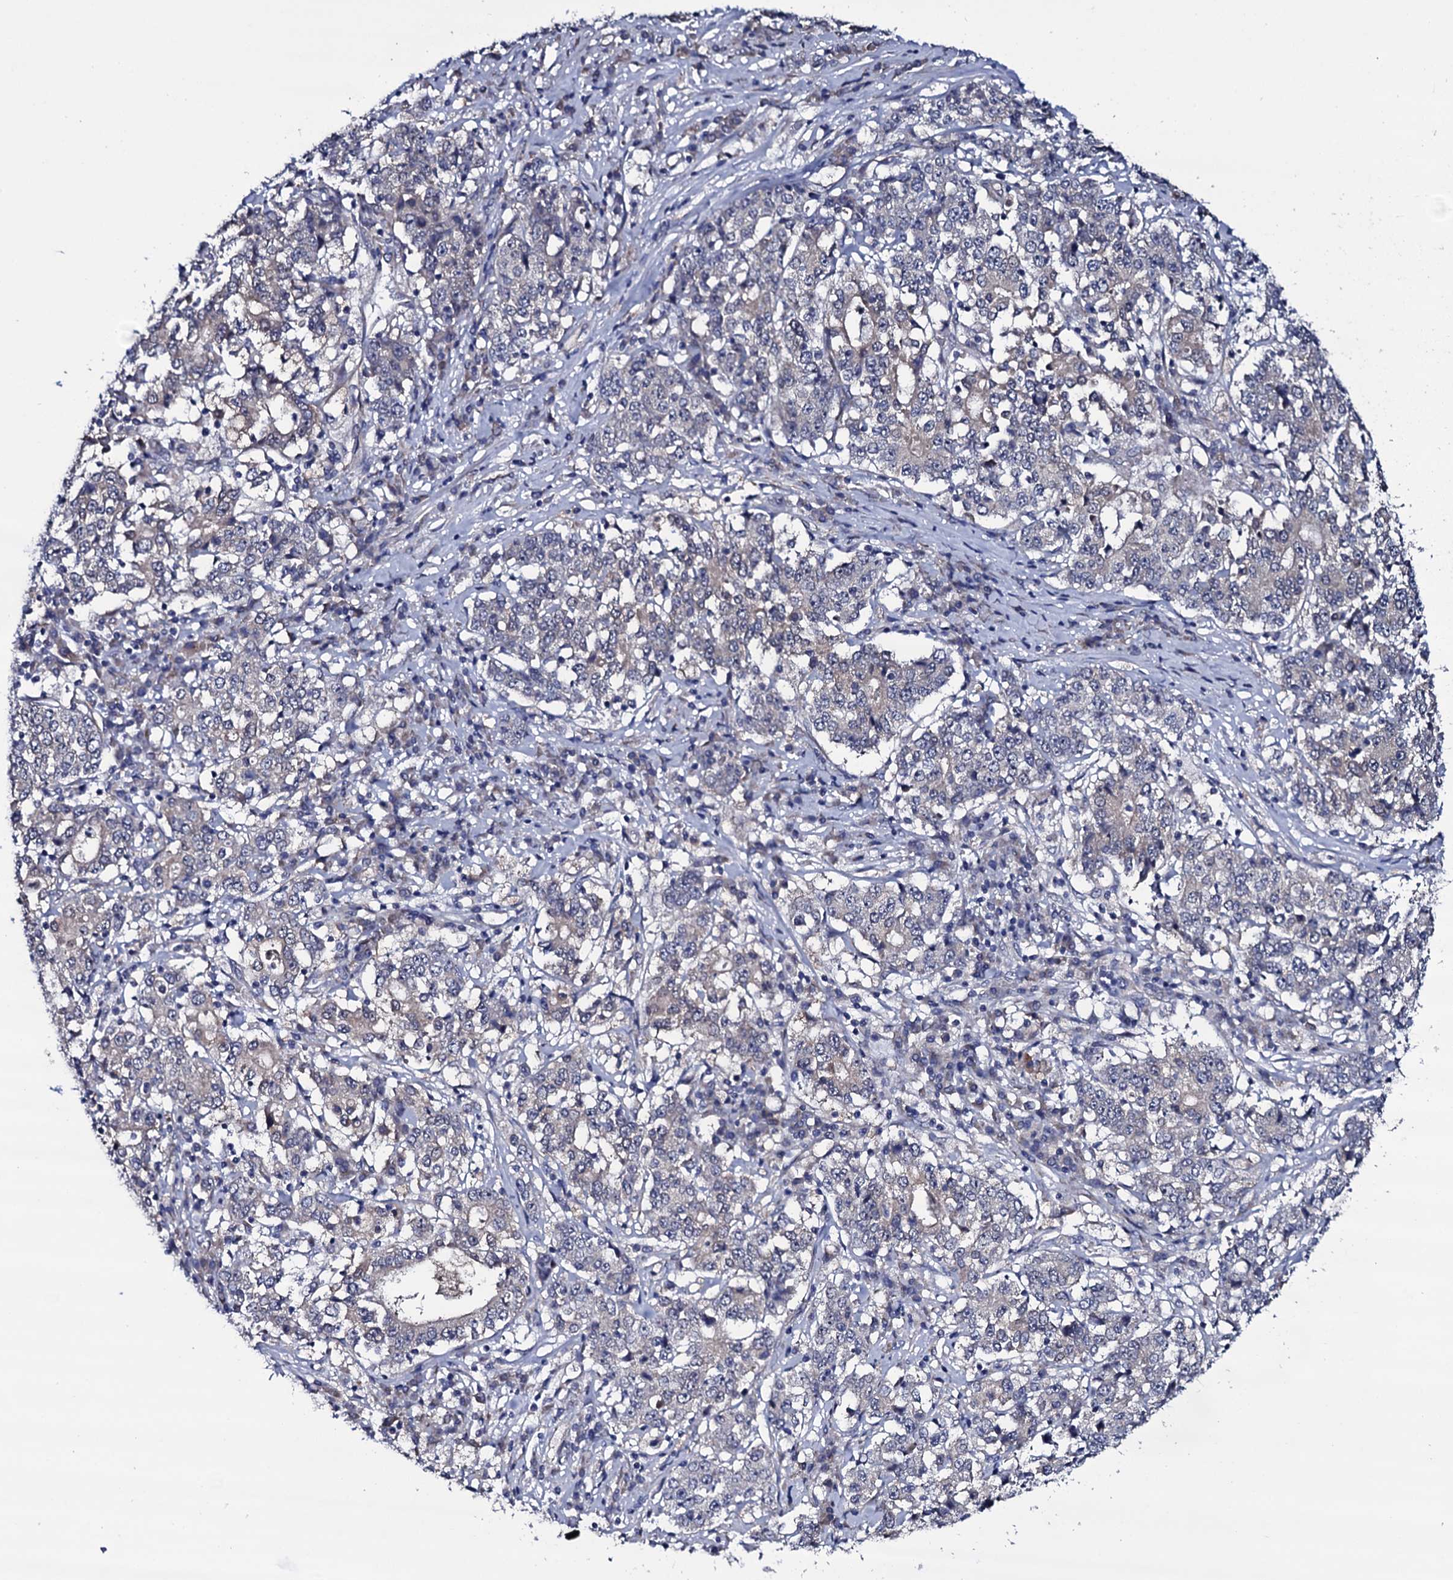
{"staining": {"intensity": "negative", "quantity": "none", "location": "none"}, "tissue": "stomach cancer", "cell_type": "Tumor cells", "image_type": "cancer", "snomed": [{"axis": "morphology", "description": "Adenocarcinoma, NOS"}, {"axis": "topography", "description": "Stomach"}], "caption": "An image of human stomach cancer (adenocarcinoma) is negative for staining in tumor cells.", "gene": "BCL2L14", "patient": {"sex": "male", "age": 59}}